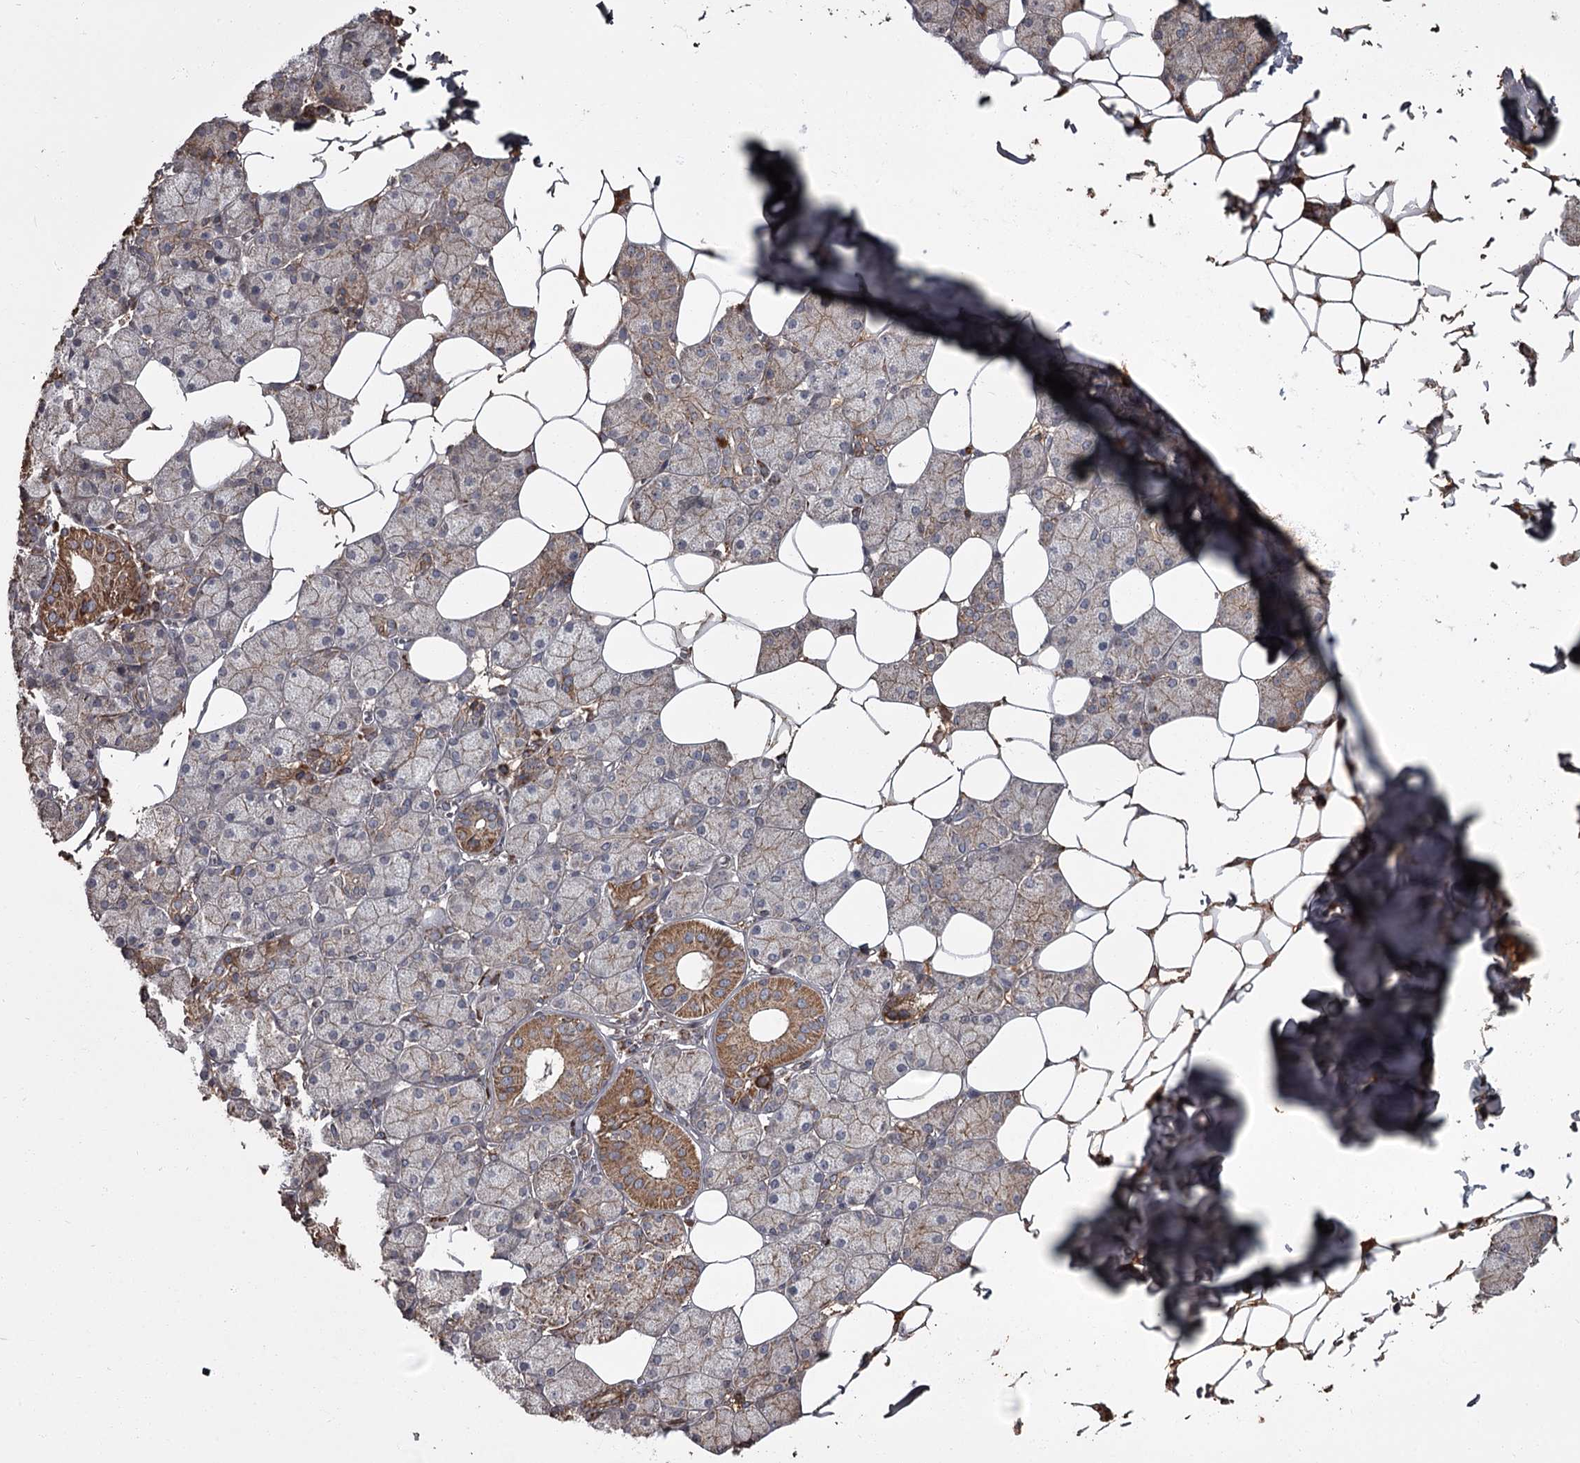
{"staining": {"intensity": "moderate", "quantity": "25%-75%", "location": "cytoplasmic/membranous"}, "tissue": "salivary gland", "cell_type": "Glandular cells", "image_type": "normal", "snomed": [{"axis": "morphology", "description": "Normal tissue, NOS"}, {"axis": "topography", "description": "Salivary gland"}], "caption": "Benign salivary gland was stained to show a protein in brown. There is medium levels of moderate cytoplasmic/membranous positivity in approximately 25%-75% of glandular cells. (IHC, brightfield microscopy, high magnification).", "gene": "THAP9", "patient": {"sex": "female", "age": 33}}